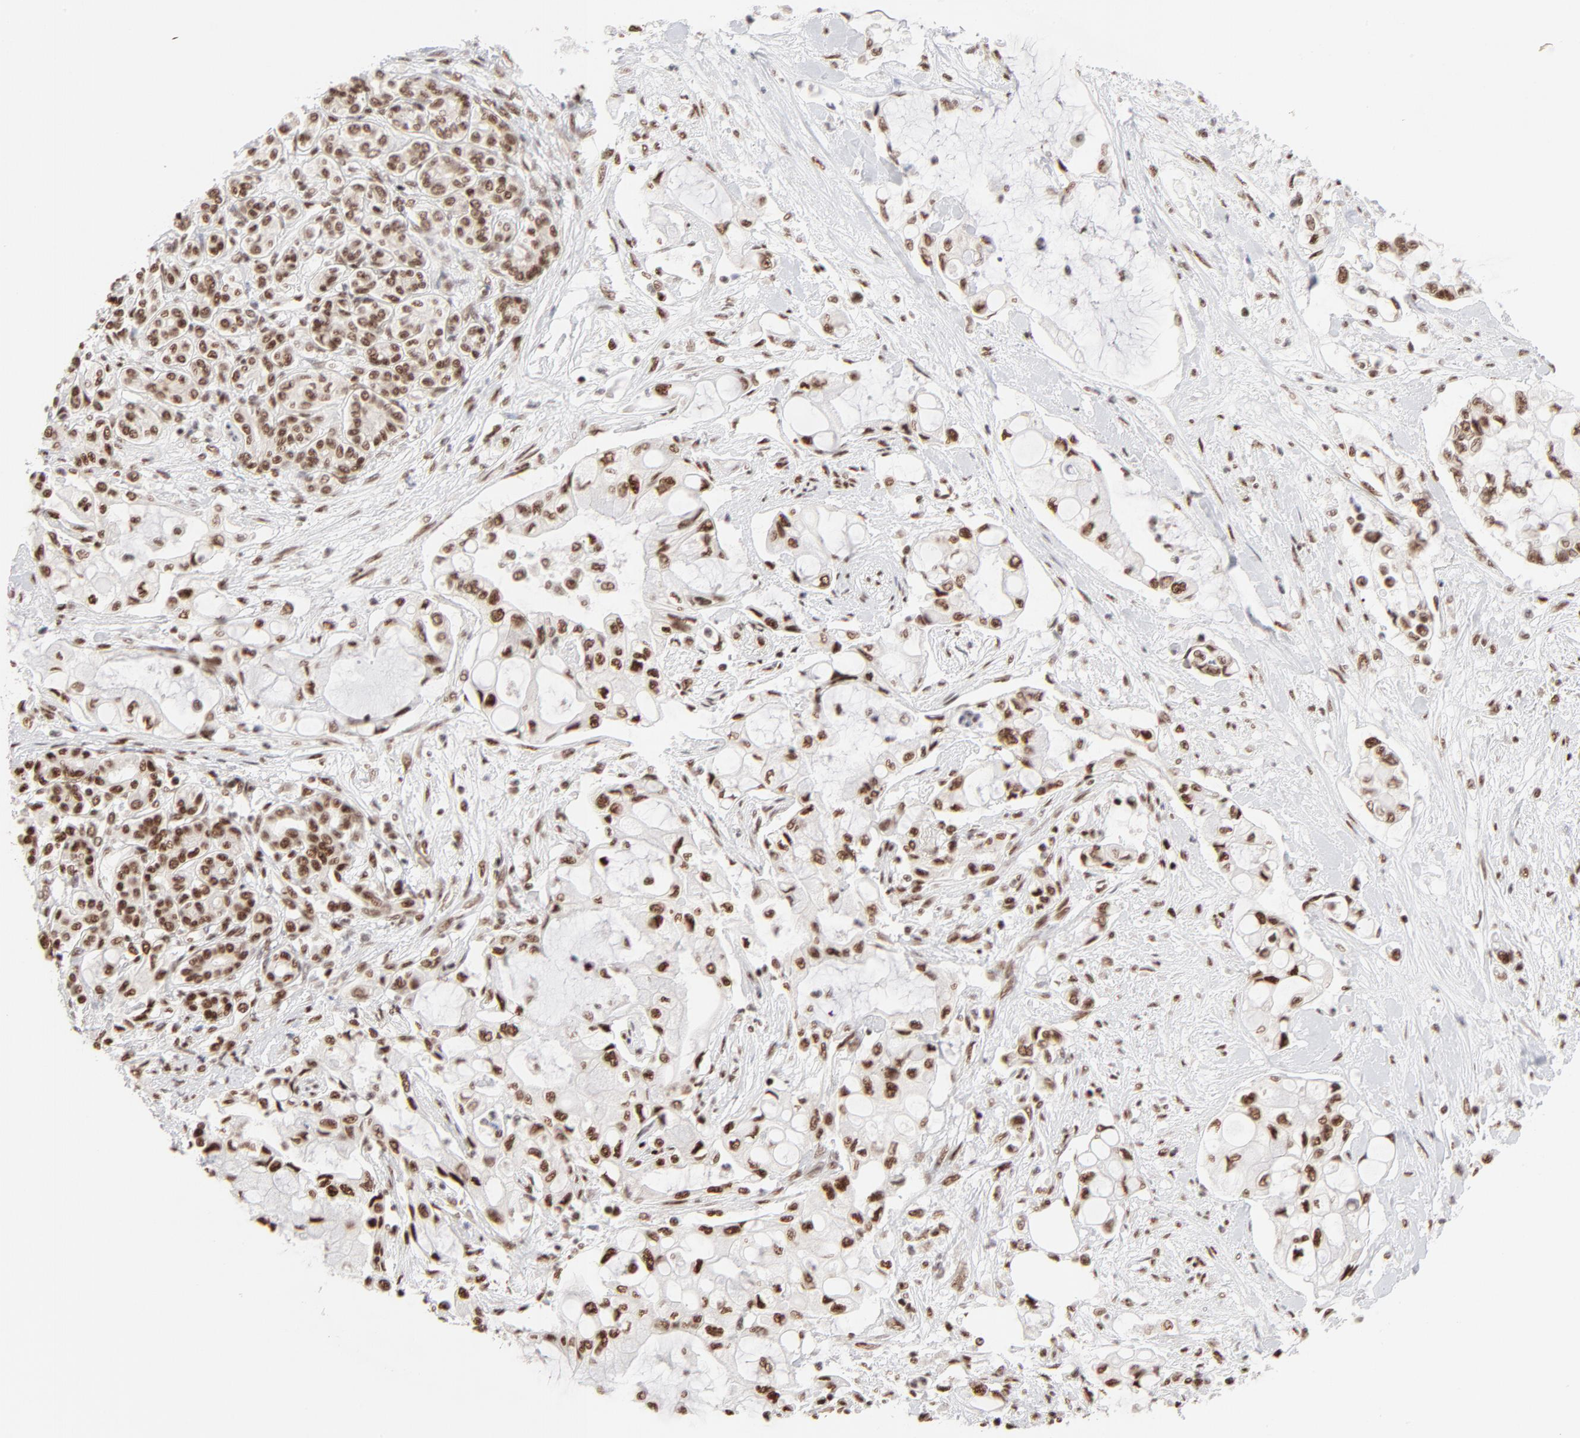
{"staining": {"intensity": "moderate", "quantity": ">75%", "location": "nuclear"}, "tissue": "pancreatic cancer", "cell_type": "Tumor cells", "image_type": "cancer", "snomed": [{"axis": "morphology", "description": "Adenocarcinoma, NOS"}, {"axis": "topography", "description": "Pancreas"}], "caption": "Protein analysis of pancreatic cancer (adenocarcinoma) tissue displays moderate nuclear positivity in about >75% of tumor cells. Nuclei are stained in blue.", "gene": "TARDBP", "patient": {"sex": "female", "age": 70}}